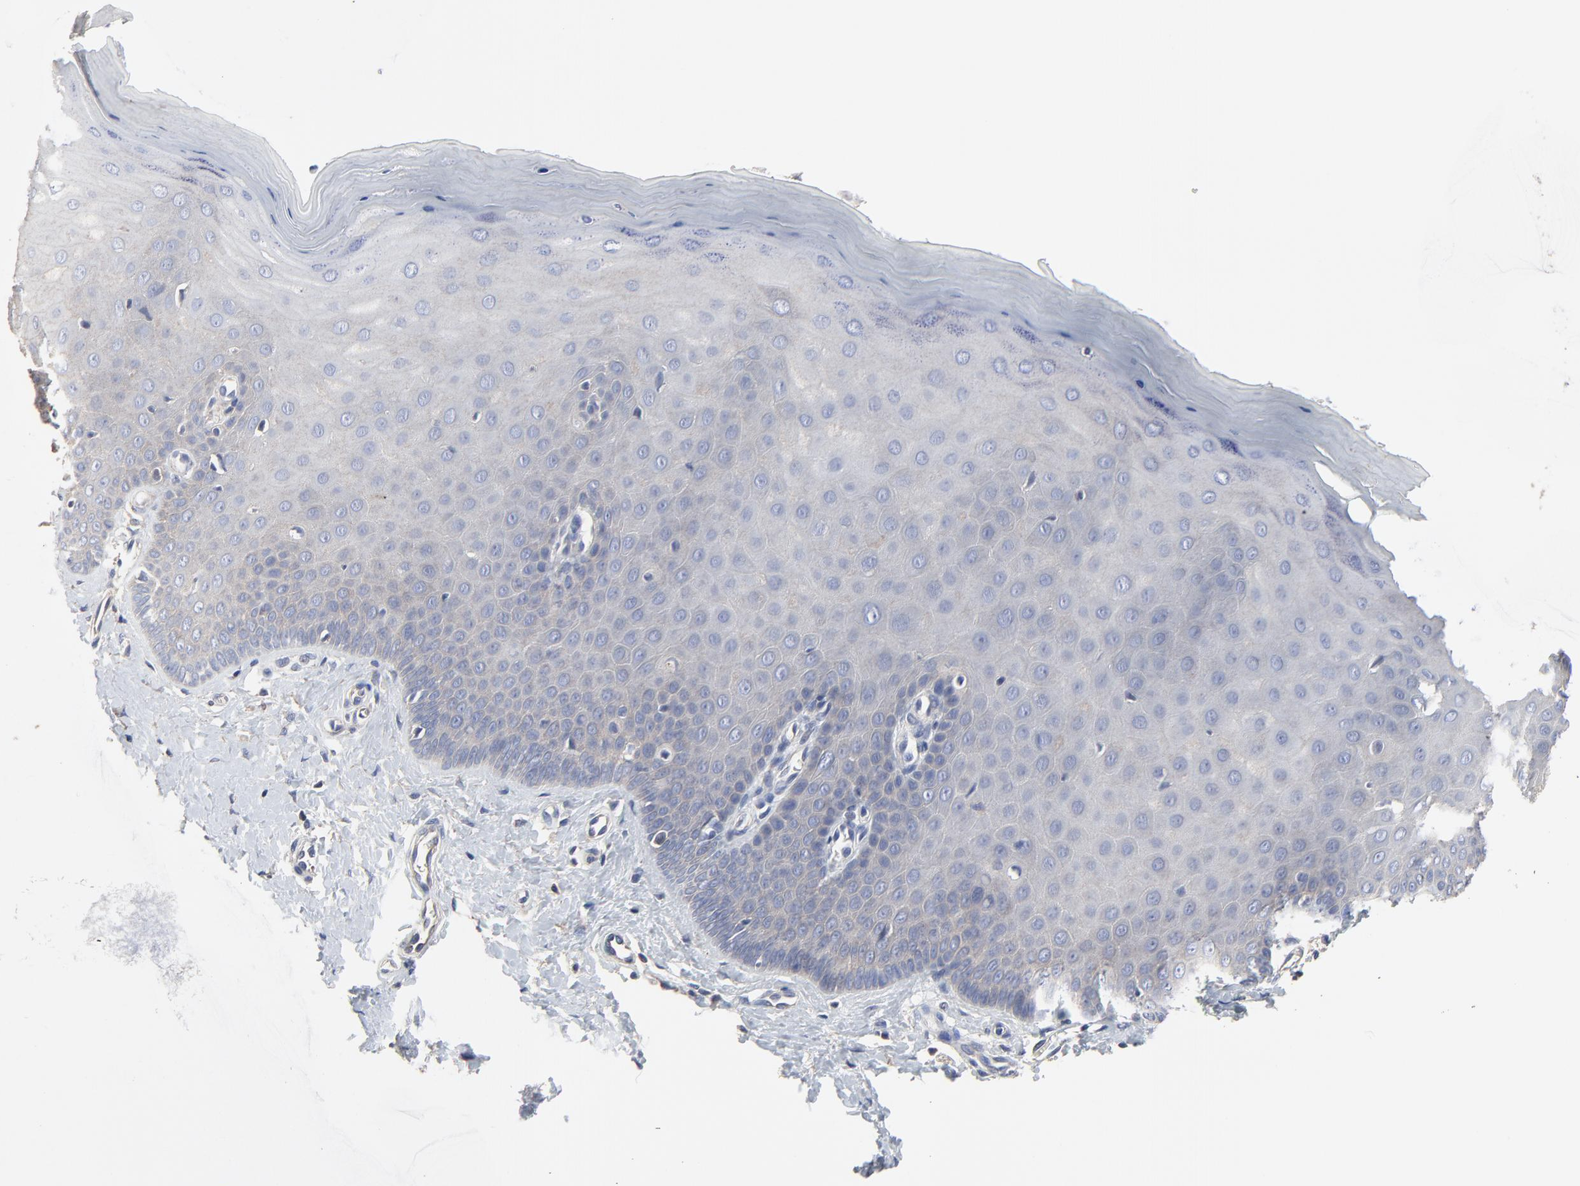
{"staining": {"intensity": "moderate", "quantity": ">75%", "location": "cytoplasmic/membranous"}, "tissue": "cervix", "cell_type": "Glandular cells", "image_type": "normal", "snomed": [{"axis": "morphology", "description": "Normal tissue, NOS"}, {"axis": "topography", "description": "Cervix"}], "caption": "Protein staining by immunohistochemistry (IHC) displays moderate cytoplasmic/membranous staining in approximately >75% of glandular cells in unremarkable cervix. (brown staining indicates protein expression, while blue staining denotes nuclei).", "gene": "NXF3", "patient": {"sex": "female", "age": 55}}